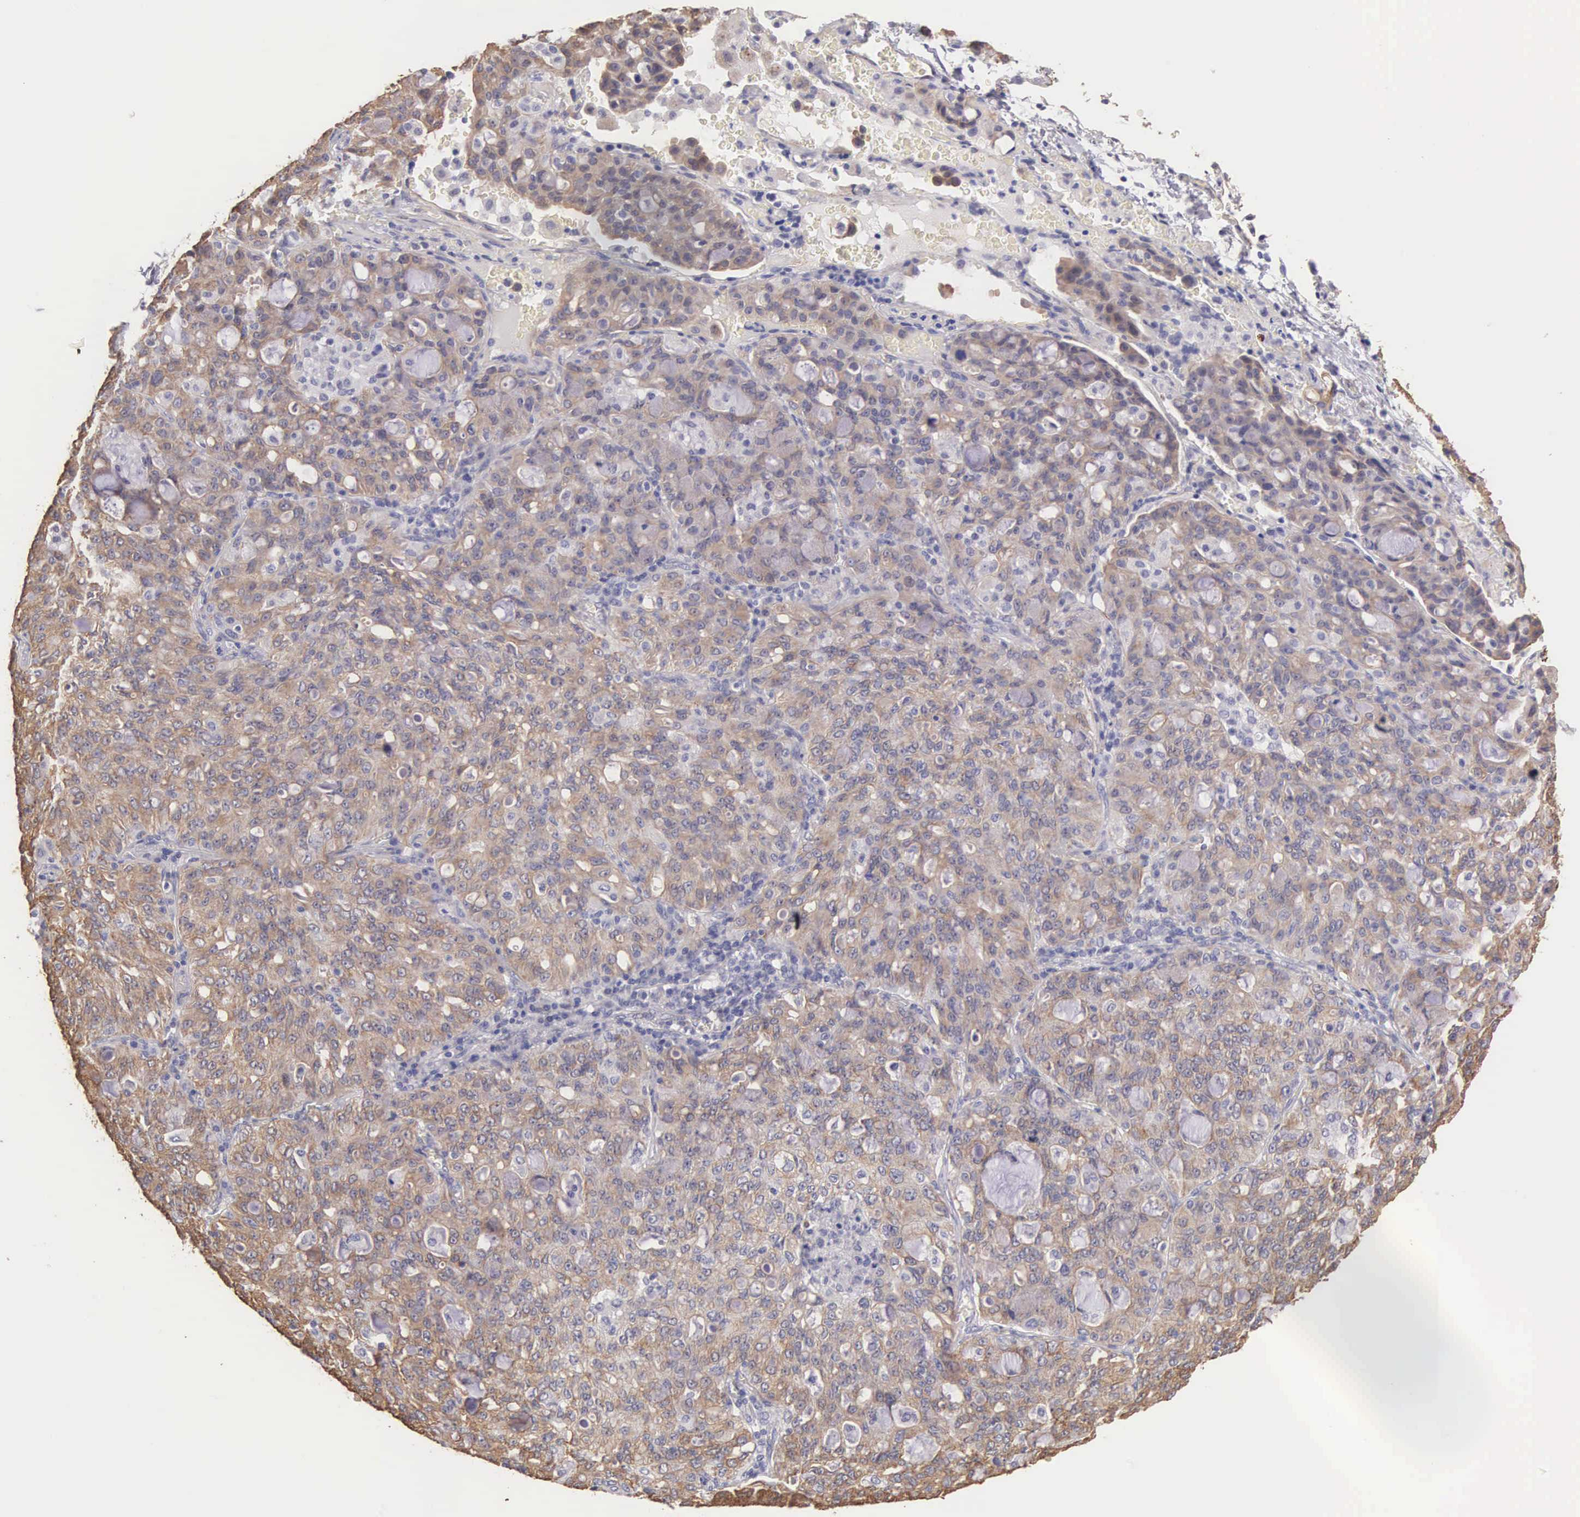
{"staining": {"intensity": "moderate", "quantity": ">75%", "location": "cytoplasmic/membranous"}, "tissue": "lung cancer", "cell_type": "Tumor cells", "image_type": "cancer", "snomed": [{"axis": "morphology", "description": "Adenocarcinoma, NOS"}, {"axis": "topography", "description": "Lung"}], "caption": "Immunohistochemistry (IHC) (DAB) staining of lung cancer (adenocarcinoma) demonstrates moderate cytoplasmic/membranous protein expression in approximately >75% of tumor cells.", "gene": "PIR", "patient": {"sex": "female", "age": 44}}